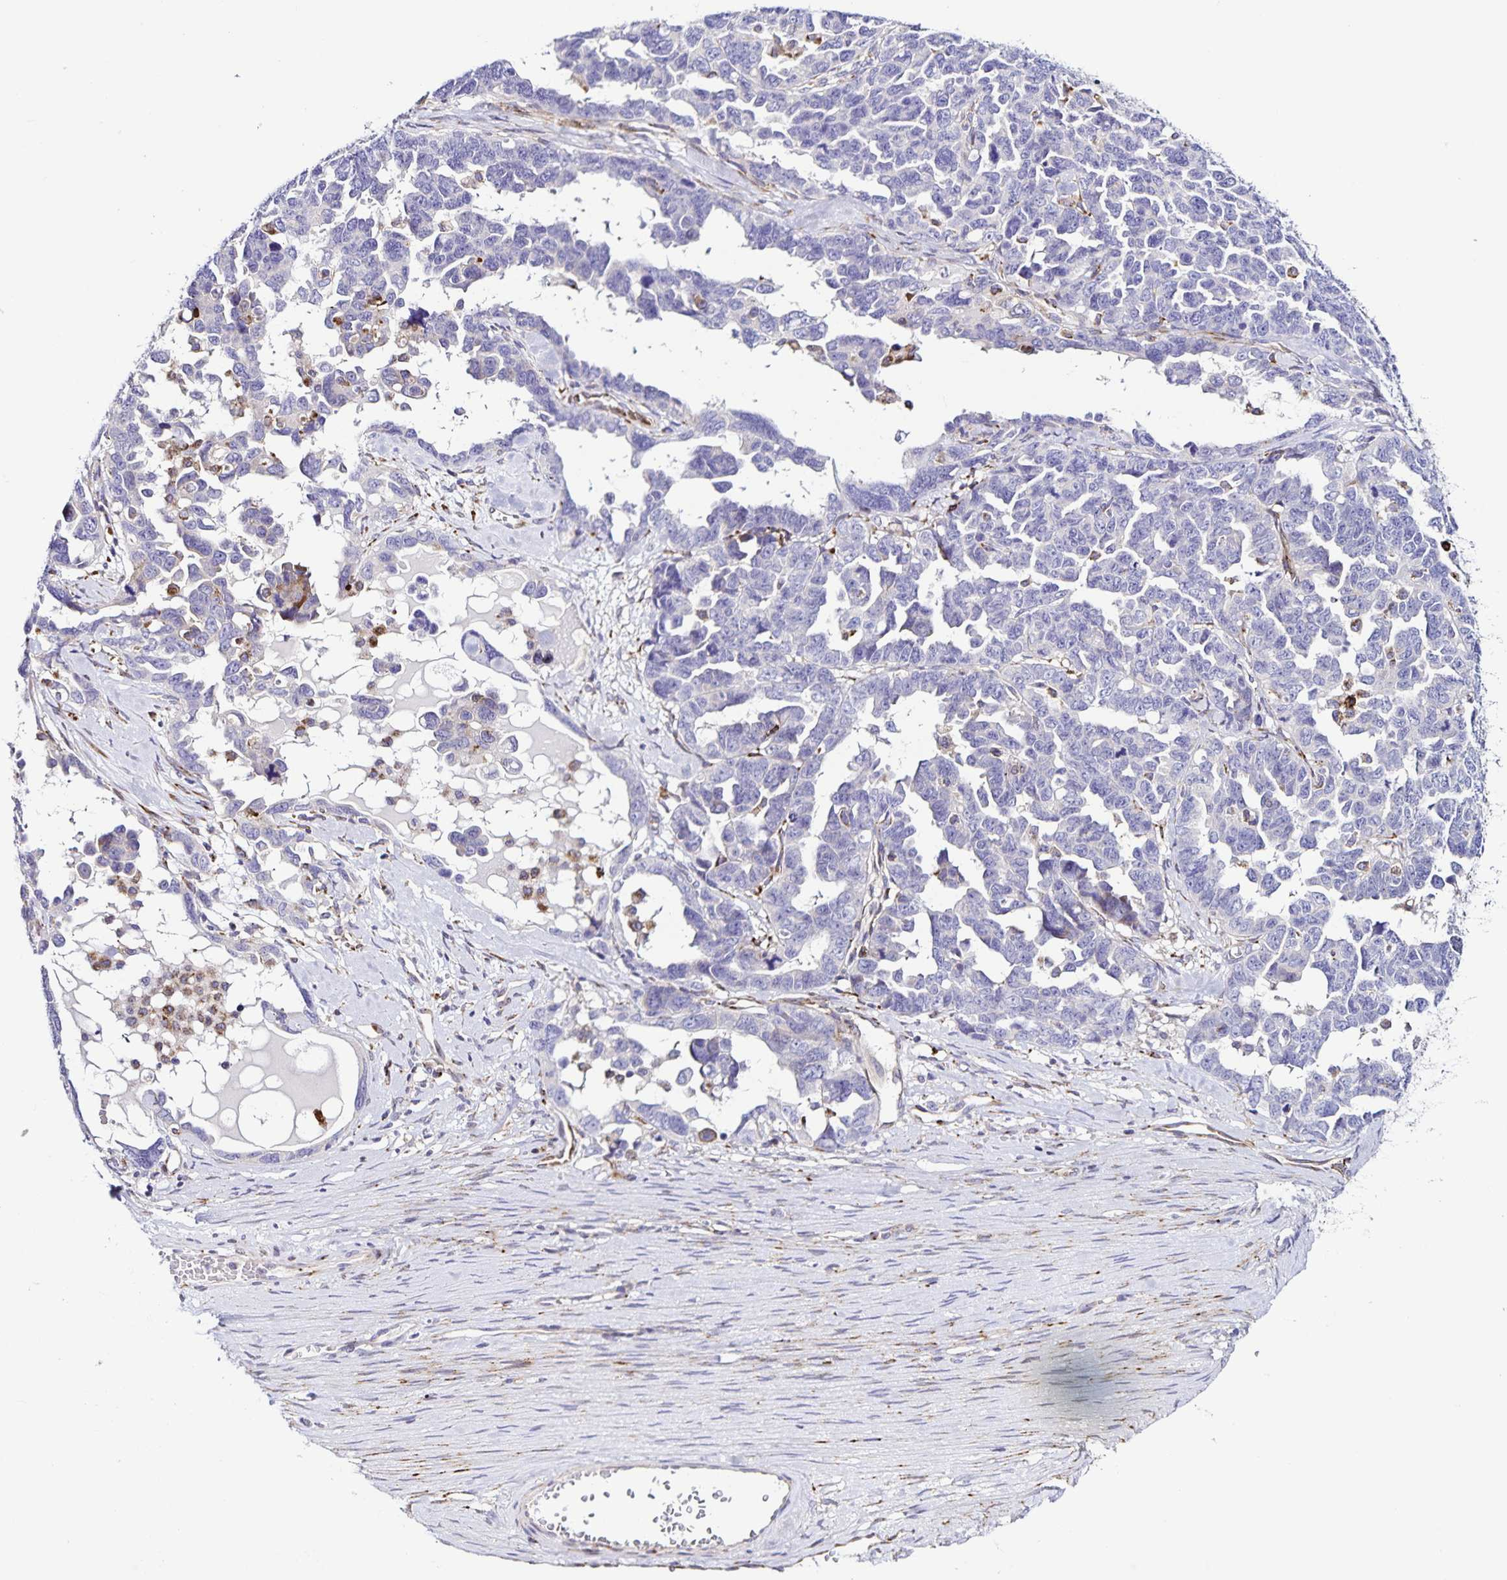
{"staining": {"intensity": "negative", "quantity": "none", "location": "none"}, "tissue": "ovarian cancer", "cell_type": "Tumor cells", "image_type": "cancer", "snomed": [{"axis": "morphology", "description": "Cystadenocarcinoma, serous, NOS"}, {"axis": "topography", "description": "Ovary"}], "caption": "This is an immunohistochemistry histopathology image of serous cystadenocarcinoma (ovarian). There is no staining in tumor cells.", "gene": "OSBPL5", "patient": {"sex": "female", "age": 69}}